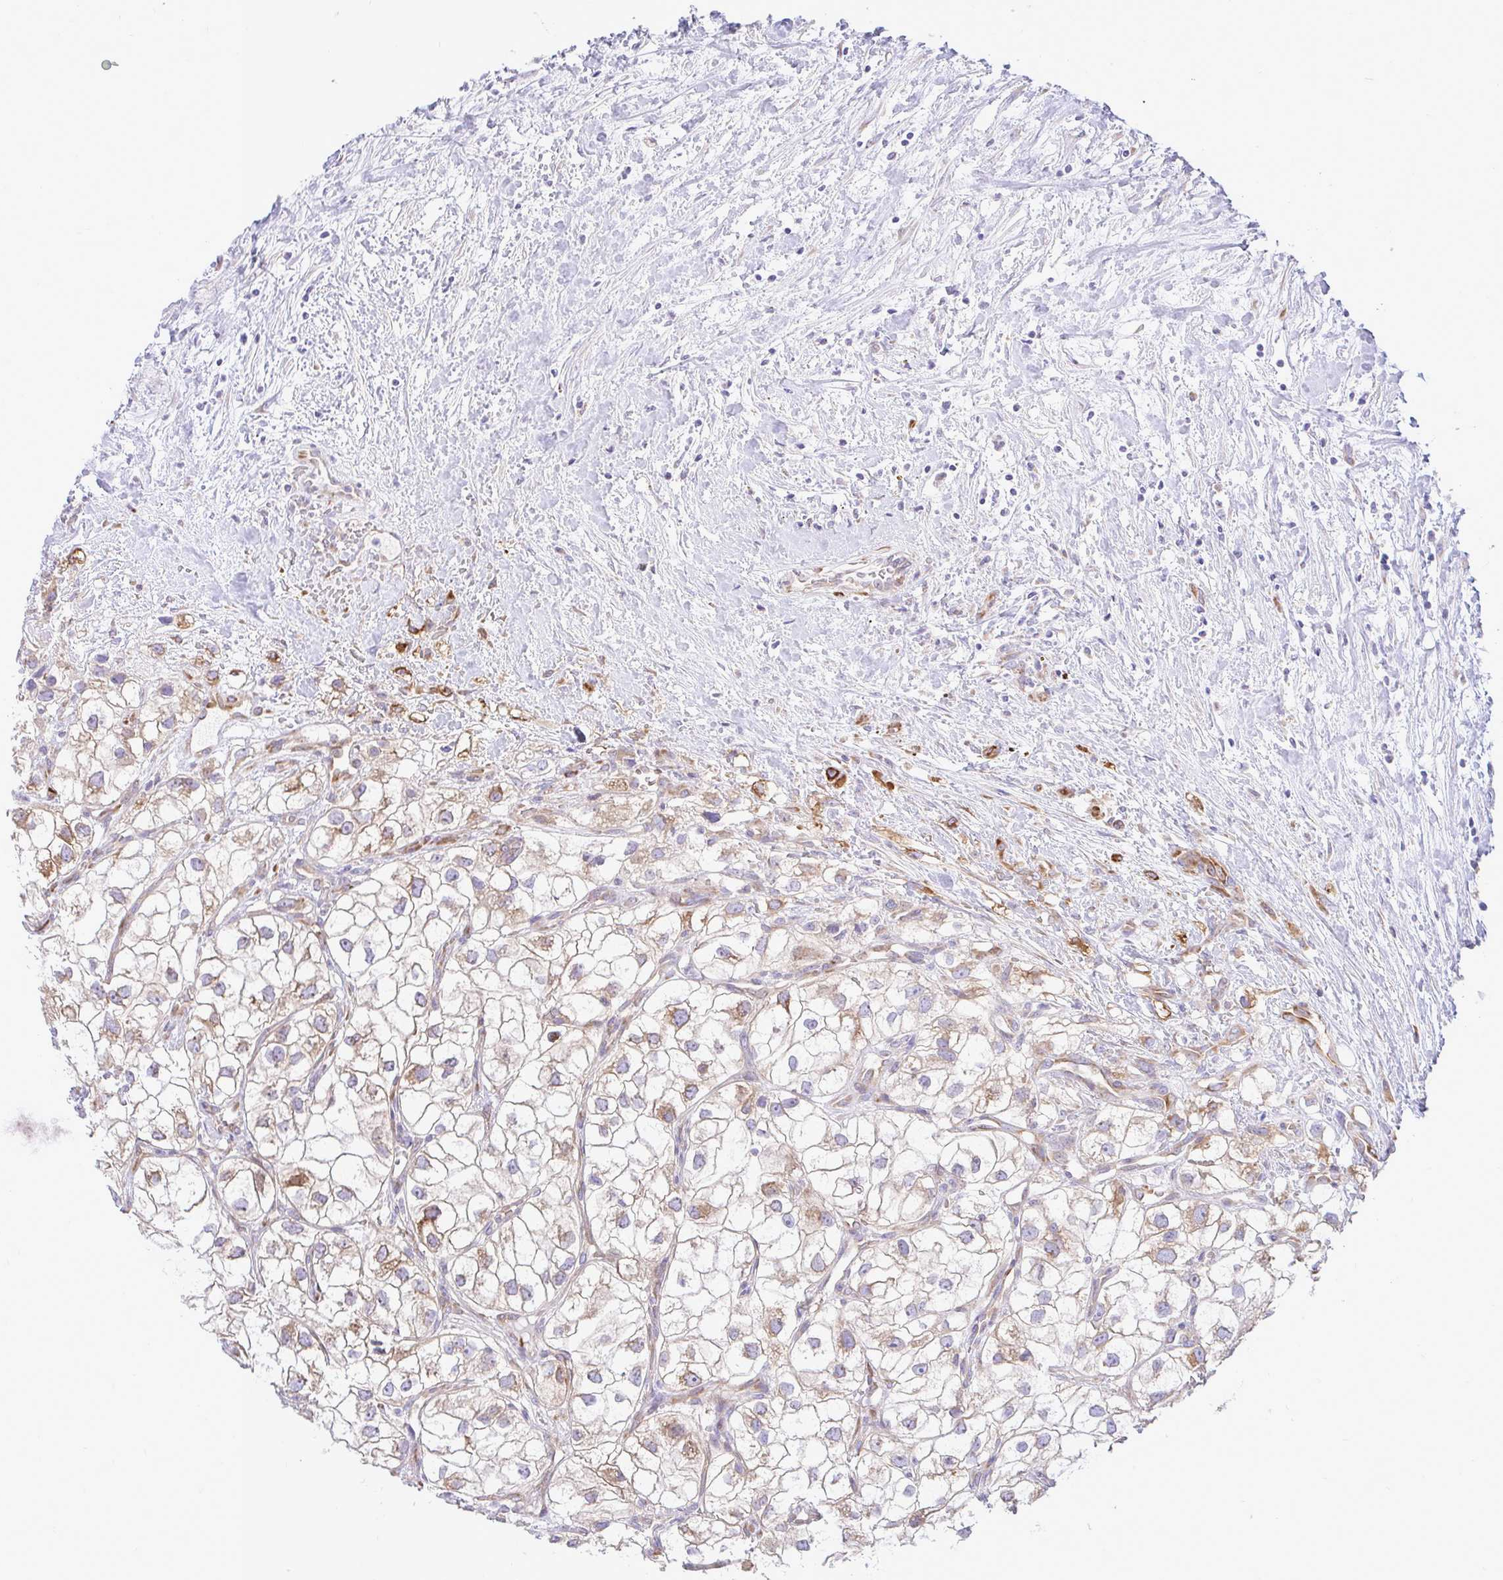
{"staining": {"intensity": "moderate", "quantity": "25%-75%", "location": "cytoplasmic/membranous"}, "tissue": "renal cancer", "cell_type": "Tumor cells", "image_type": "cancer", "snomed": [{"axis": "morphology", "description": "Adenocarcinoma, NOS"}, {"axis": "topography", "description": "Kidney"}], "caption": "Moderate cytoplasmic/membranous expression for a protein is present in about 25%-75% of tumor cells of adenocarcinoma (renal) using immunohistochemistry.", "gene": "EEF1A2", "patient": {"sex": "male", "age": 59}}